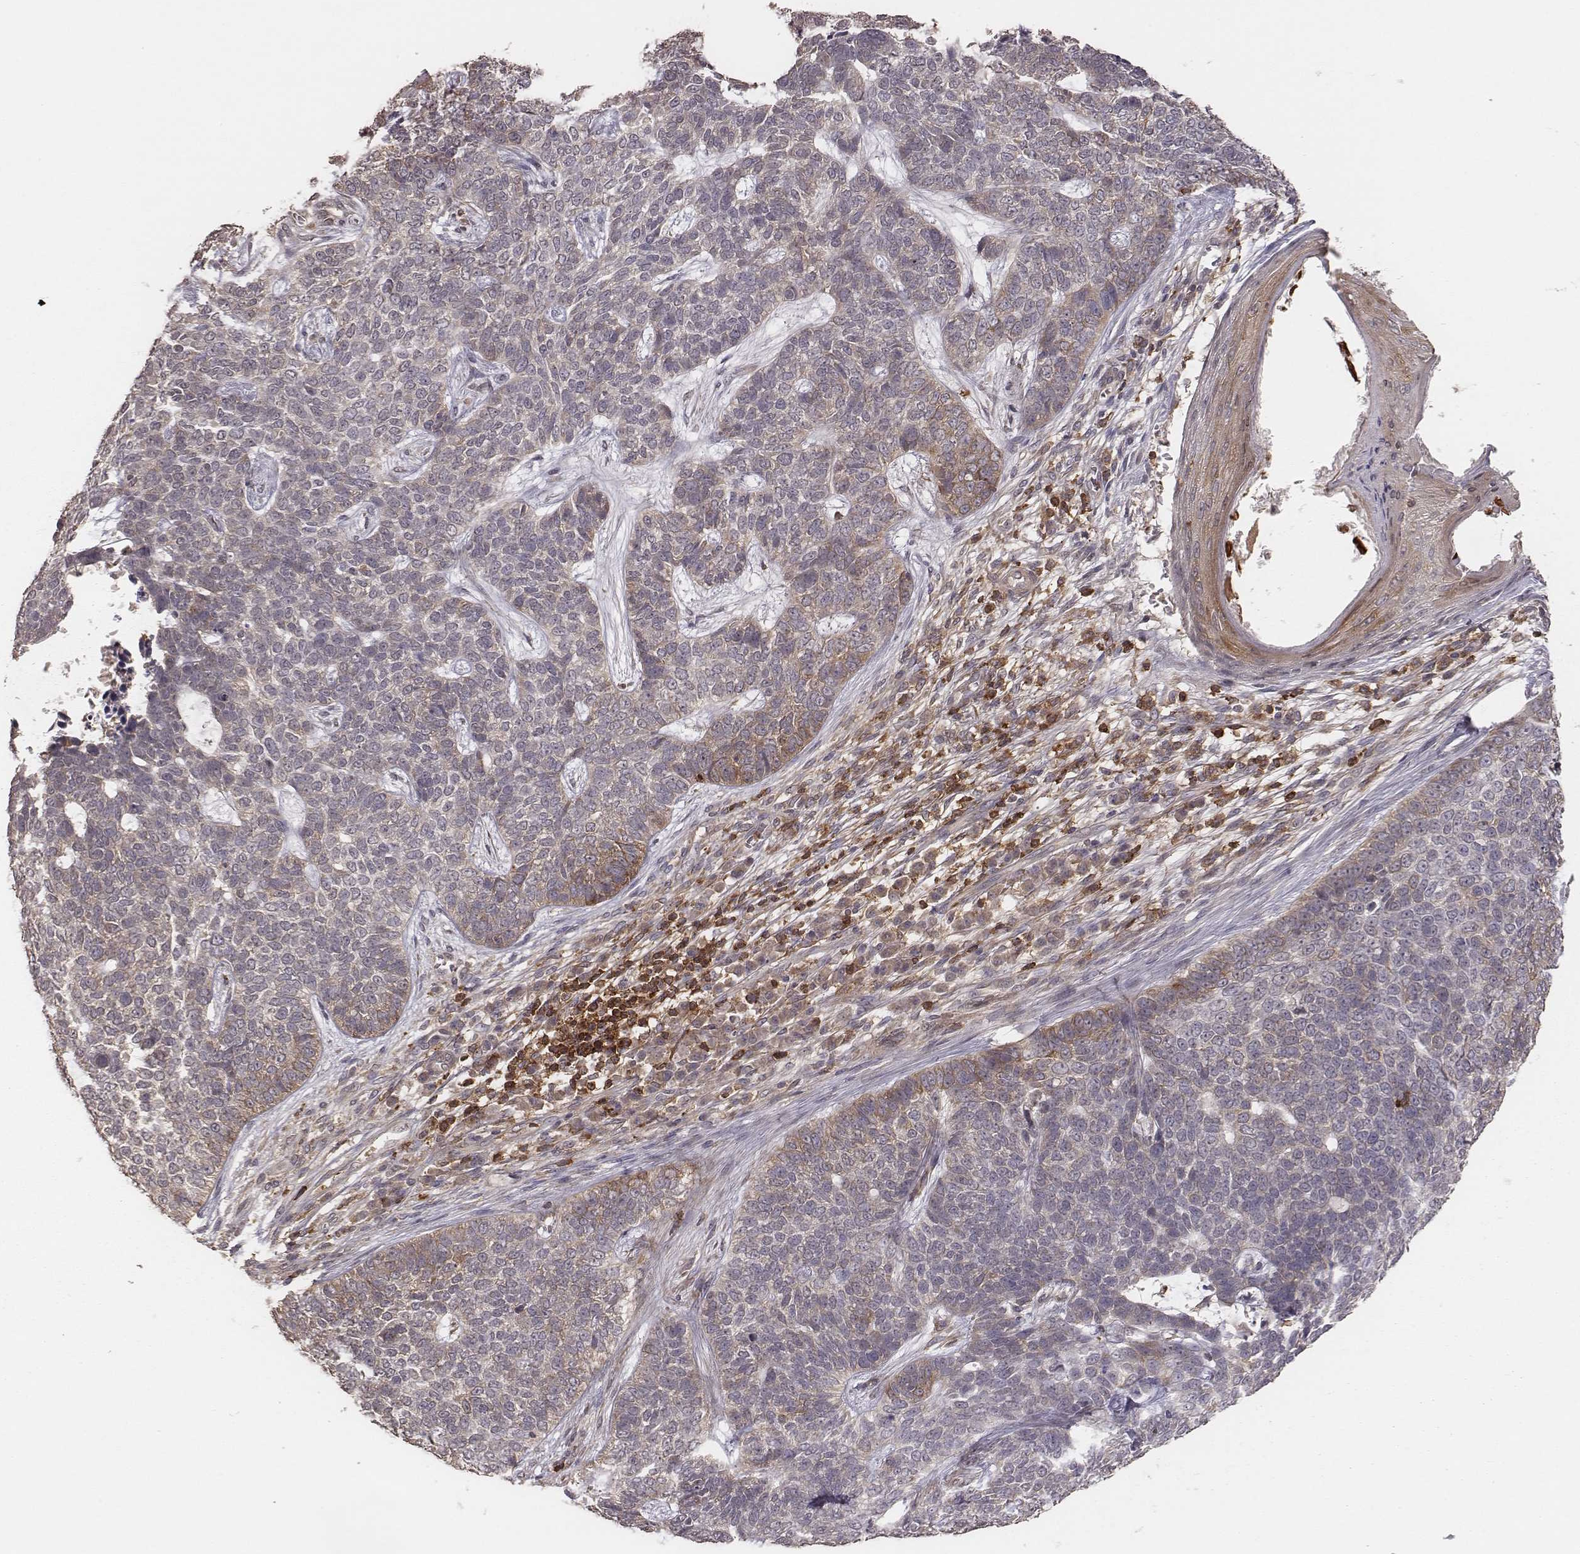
{"staining": {"intensity": "weak", "quantity": "<25%", "location": "cytoplasmic/membranous"}, "tissue": "skin cancer", "cell_type": "Tumor cells", "image_type": "cancer", "snomed": [{"axis": "morphology", "description": "Basal cell carcinoma"}, {"axis": "topography", "description": "Skin"}], "caption": "Immunohistochemistry (IHC) histopathology image of skin basal cell carcinoma stained for a protein (brown), which exhibits no positivity in tumor cells.", "gene": "PILRA", "patient": {"sex": "female", "age": 69}}